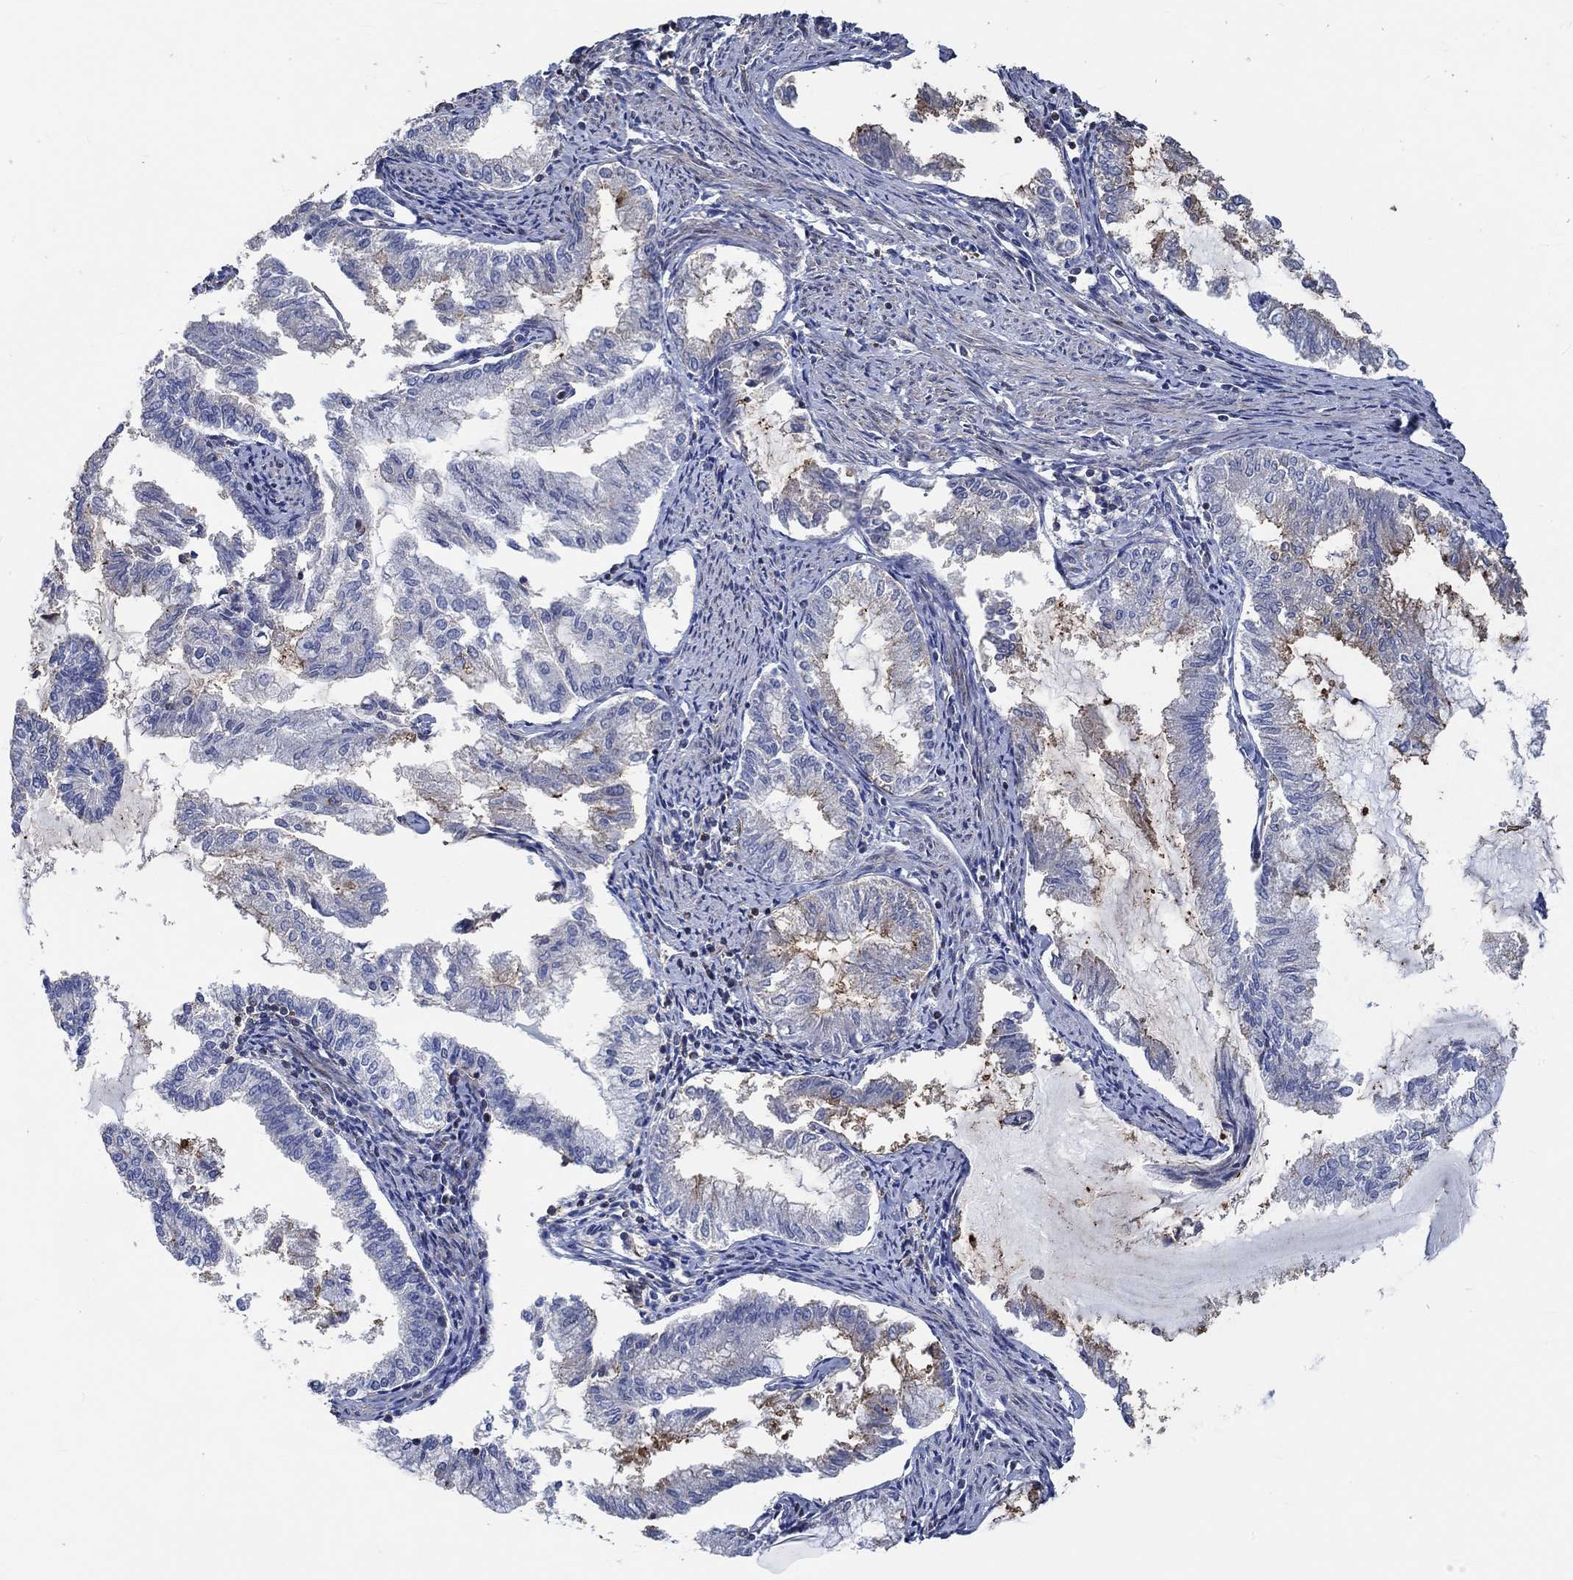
{"staining": {"intensity": "moderate", "quantity": "25%-75%", "location": "cytoplasmic/membranous"}, "tissue": "endometrial cancer", "cell_type": "Tumor cells", "image_type": "cancer", "snomed": [{"axis": "morphology", "description": "Adenocarcinoma, NOS"}, {"axis": "topography", "description": "Endometrium"}], "caption": "Immunohistochemistry (IHC) staining of adenocarcinoma (endometrial), which shows medium levels of moderate cytoplasmic/membranous expression in about 25%-75% of tumor cells indicating moderate cytoplasmic/membranous protein expression. The staining was performed using DAB (3,3'-diaminobenzidine) (brown) for protein detection and nuclei were counterstained in hematoxylin (blue).", "gene": "TNFAIP8L3", "patient": {"sex": "female", "age": 79}}